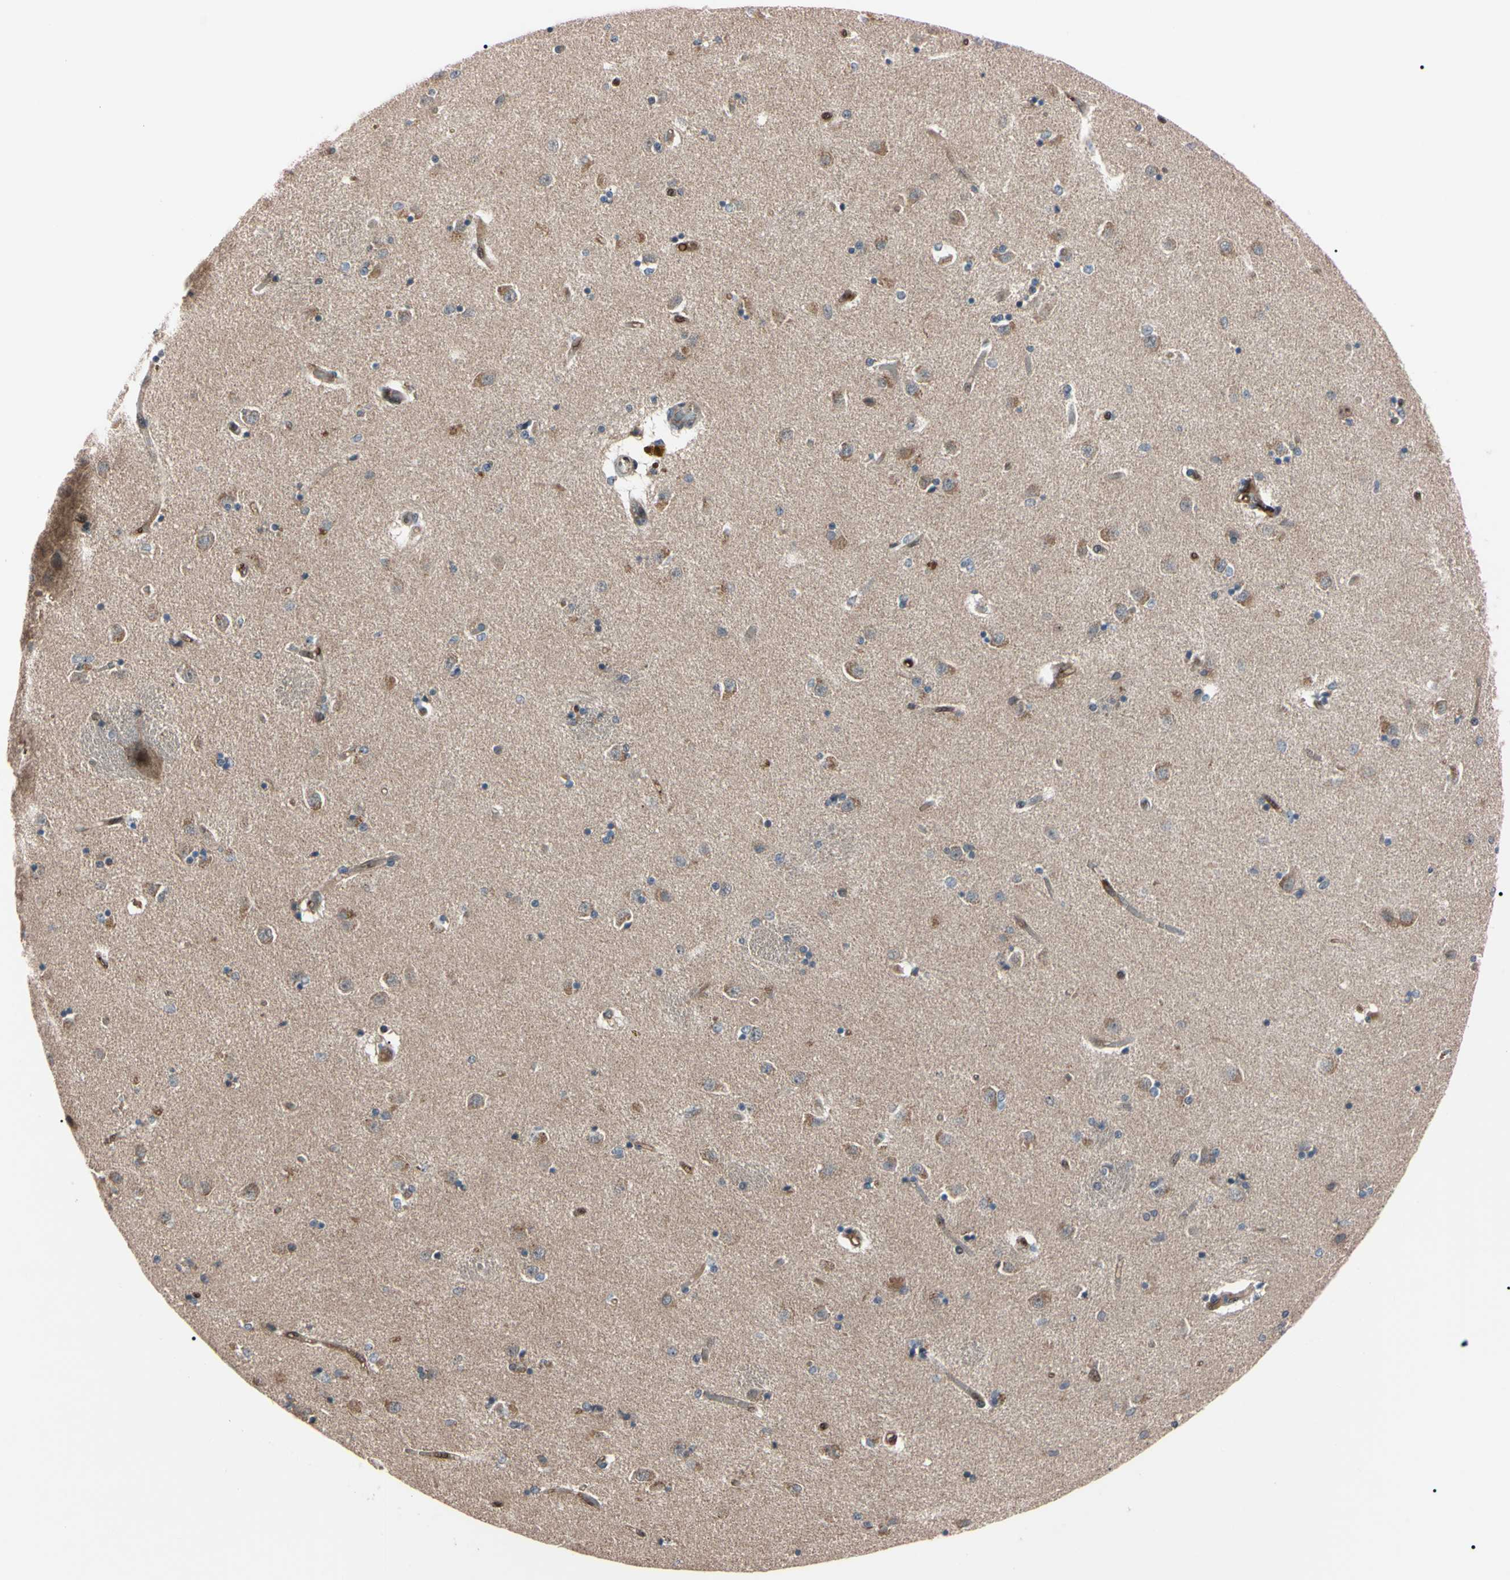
{"staining": {"intensity": "weak", "quantity": "<25%", "location": "cytoplasmic/membranous"}, "tissue": "caudate", "cell_type": "Glial cells", "image_type": "normal", "snomed": [{"axis": "morphology", "description": "Normal tissue, NOS"}, {"axis": "topography", "description": "Lateral ventricle wall"}], "caption": "A high-resolution photomicrograph shows immunohistochemistry staining of benign caudate, which reveals no significant expression in glial cells. The staining is performed using DAB (3,3'-diaminobenzidine) brown chromogen with nuclei counter-stained in using hematoxylin.", "gene": "TRAF5", "patient": {"sex": "female", "age": 54}}